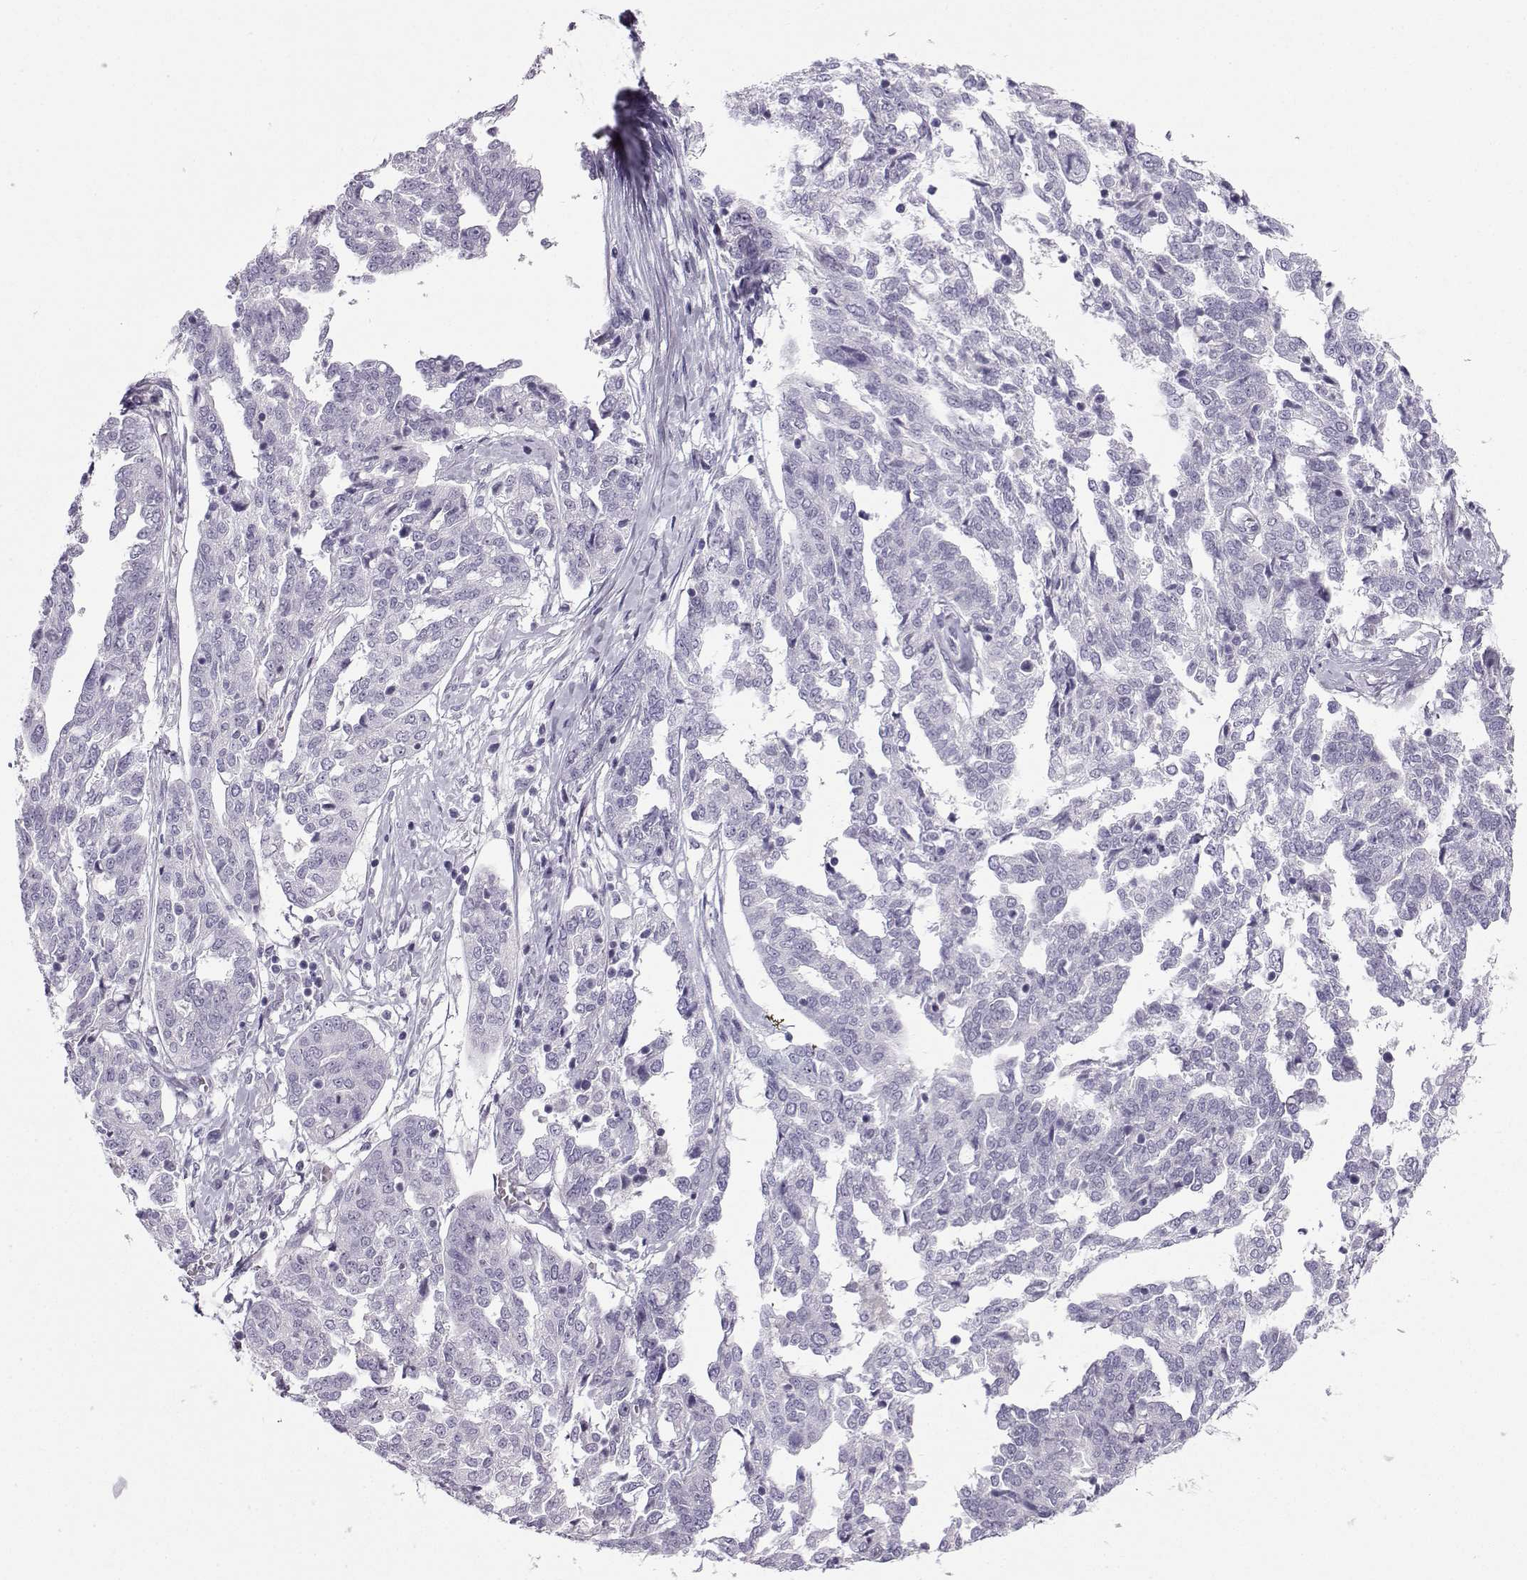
{"staining": {"intensity": "negative", "quantity": "none", "location": "none"}, "tissue": "ovarian cancer", "cell_type": "Tumor cells", "image_type": "cancer", "snomed": [{"axis": "morphology", "description": "Cystadenocarcinoma, serous, NOS"}, {"axis": "topography", "description": "Ovary"}], "caption": "Human ovarian cancer (serous cystadenocarcinoma) stained for a protein using immunohistochemistry reveals no positivity in tumor cells.", "gene": "ZBTB8B", "patient": {"sex": "female", "age": 67}}